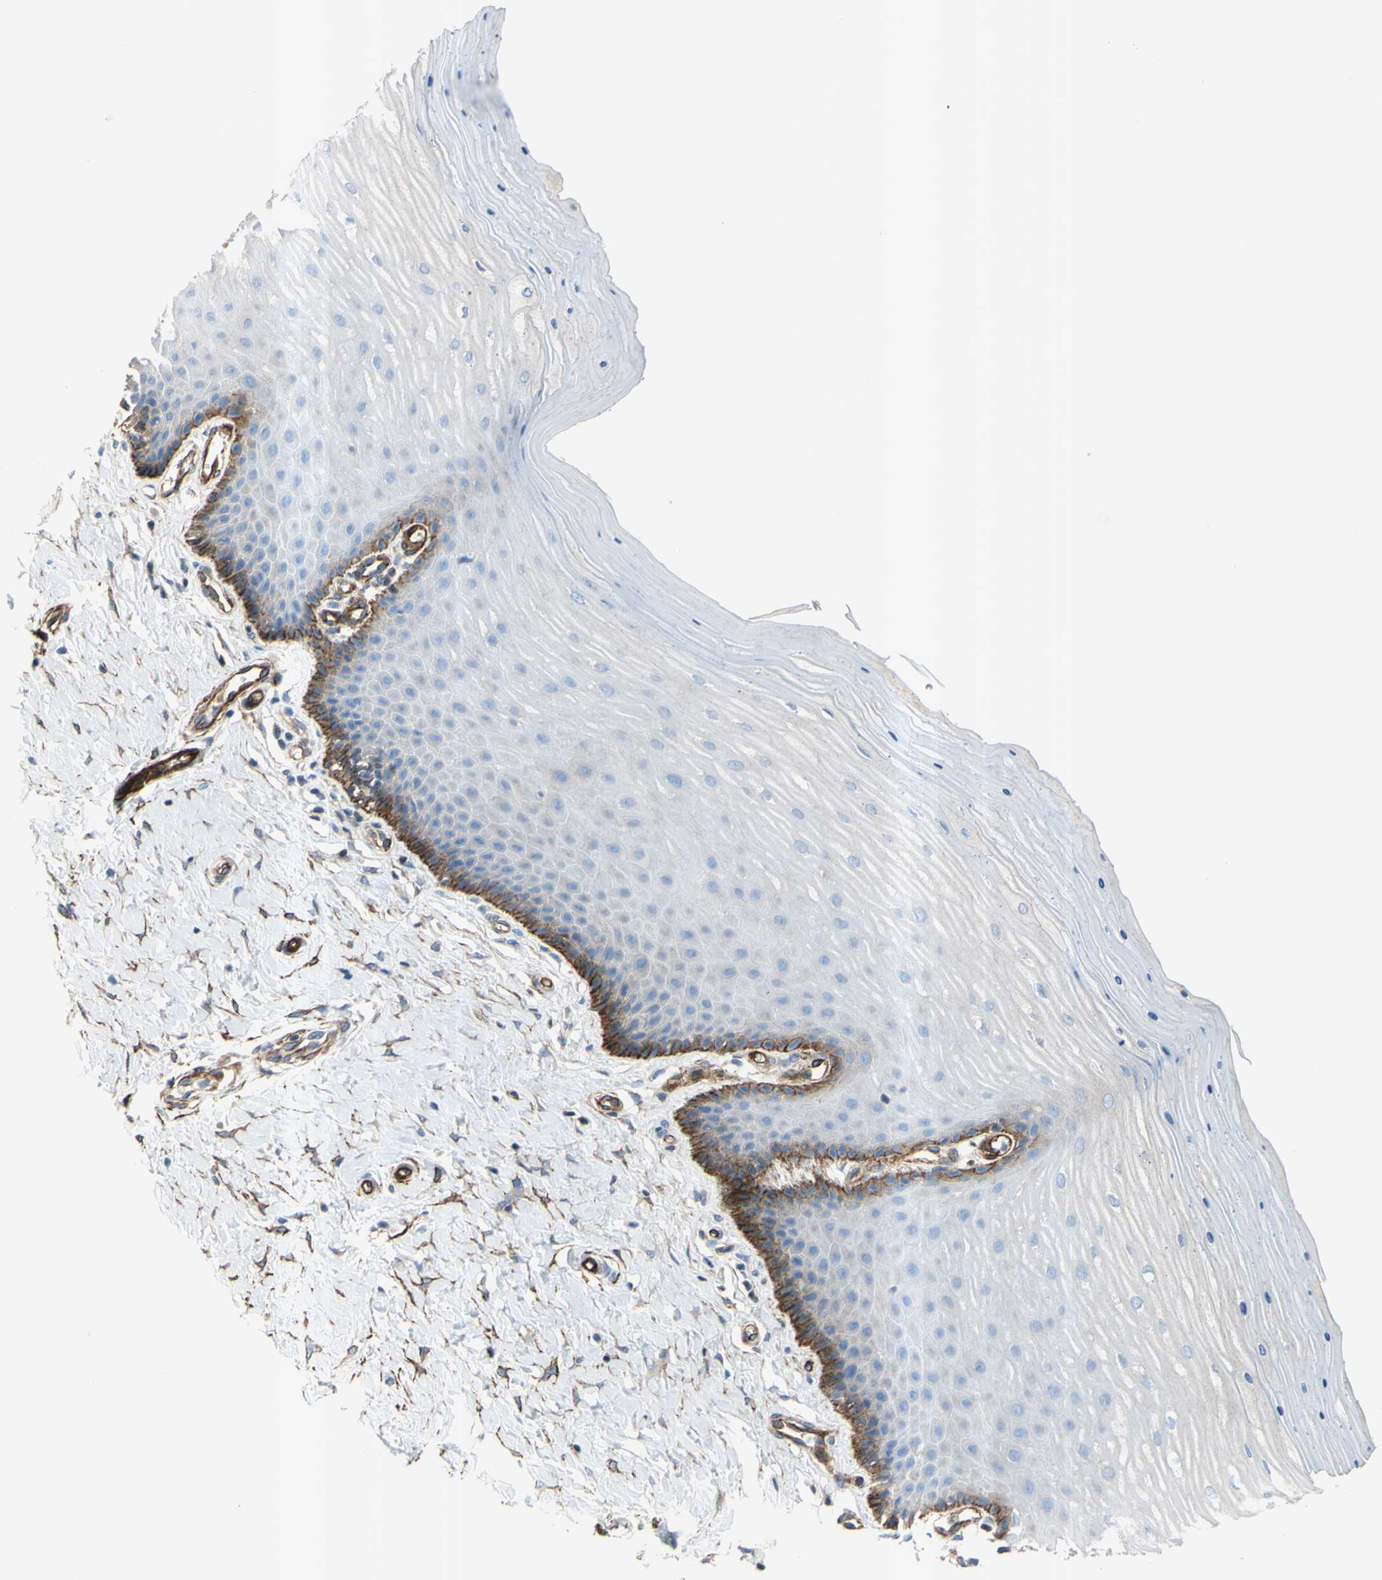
{"staining": {"intensity": "negative", "quantity": "none", "location": "none"}, "tissue": "cervix", "cell_type": "Glandular cells", "image_type": "normal", "snomed": [{"axis": "morphology", "description": "Normal tissue, NOS"}, {"axis": "topography", "description": "Cervix"}], "caption": "Immunohistochemistry (IHC) micrograph of benign cervix: cervix stained with DAB reveals no significant protein staining in glandular cells.", "gene": "PRRG2", "patient": {"sex": "female", "age": 55}}